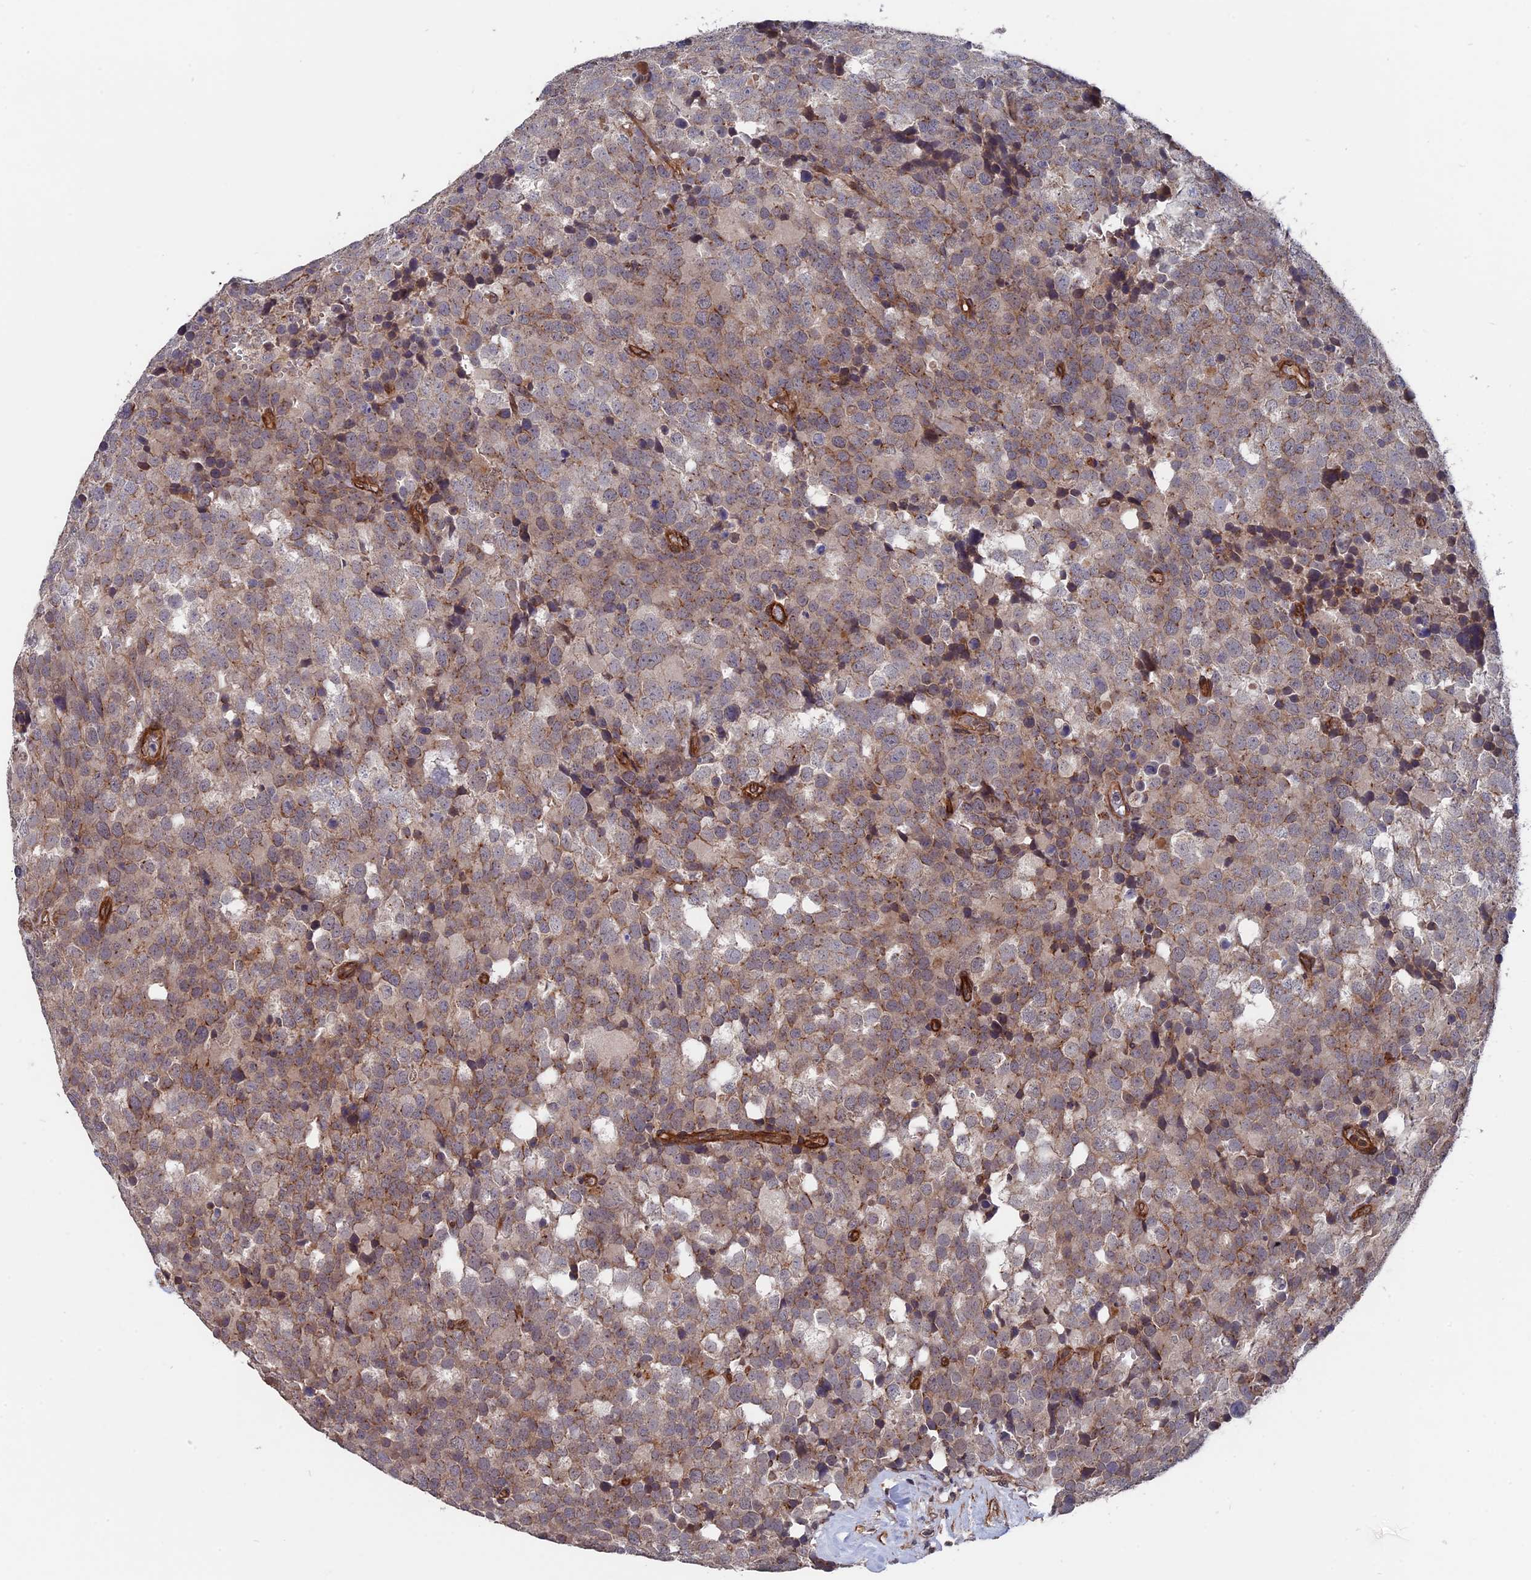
{"staining": {"intensity": "weak", "quantity": ">75%", "location": "cytoplasmic/membranous"}, "tissue": "testis cancer", "cell_type": "Tumor cells", "image_type": "cancer", "snomed": [{"axis": "morphology", "description": "Seminoma, NOS"}, {"axis": "topography", "description": "Testis"}], "caption": "Testis seminoma stained with DAB (3,3'-diaminobenzidine) immunohistochemistry reveals low levels of weak cytoplasmic/membranous positivity in approximately >75% of tumor cells.", "gene": "NOSIP", "patient": {"sex": "male", "age": 71}}